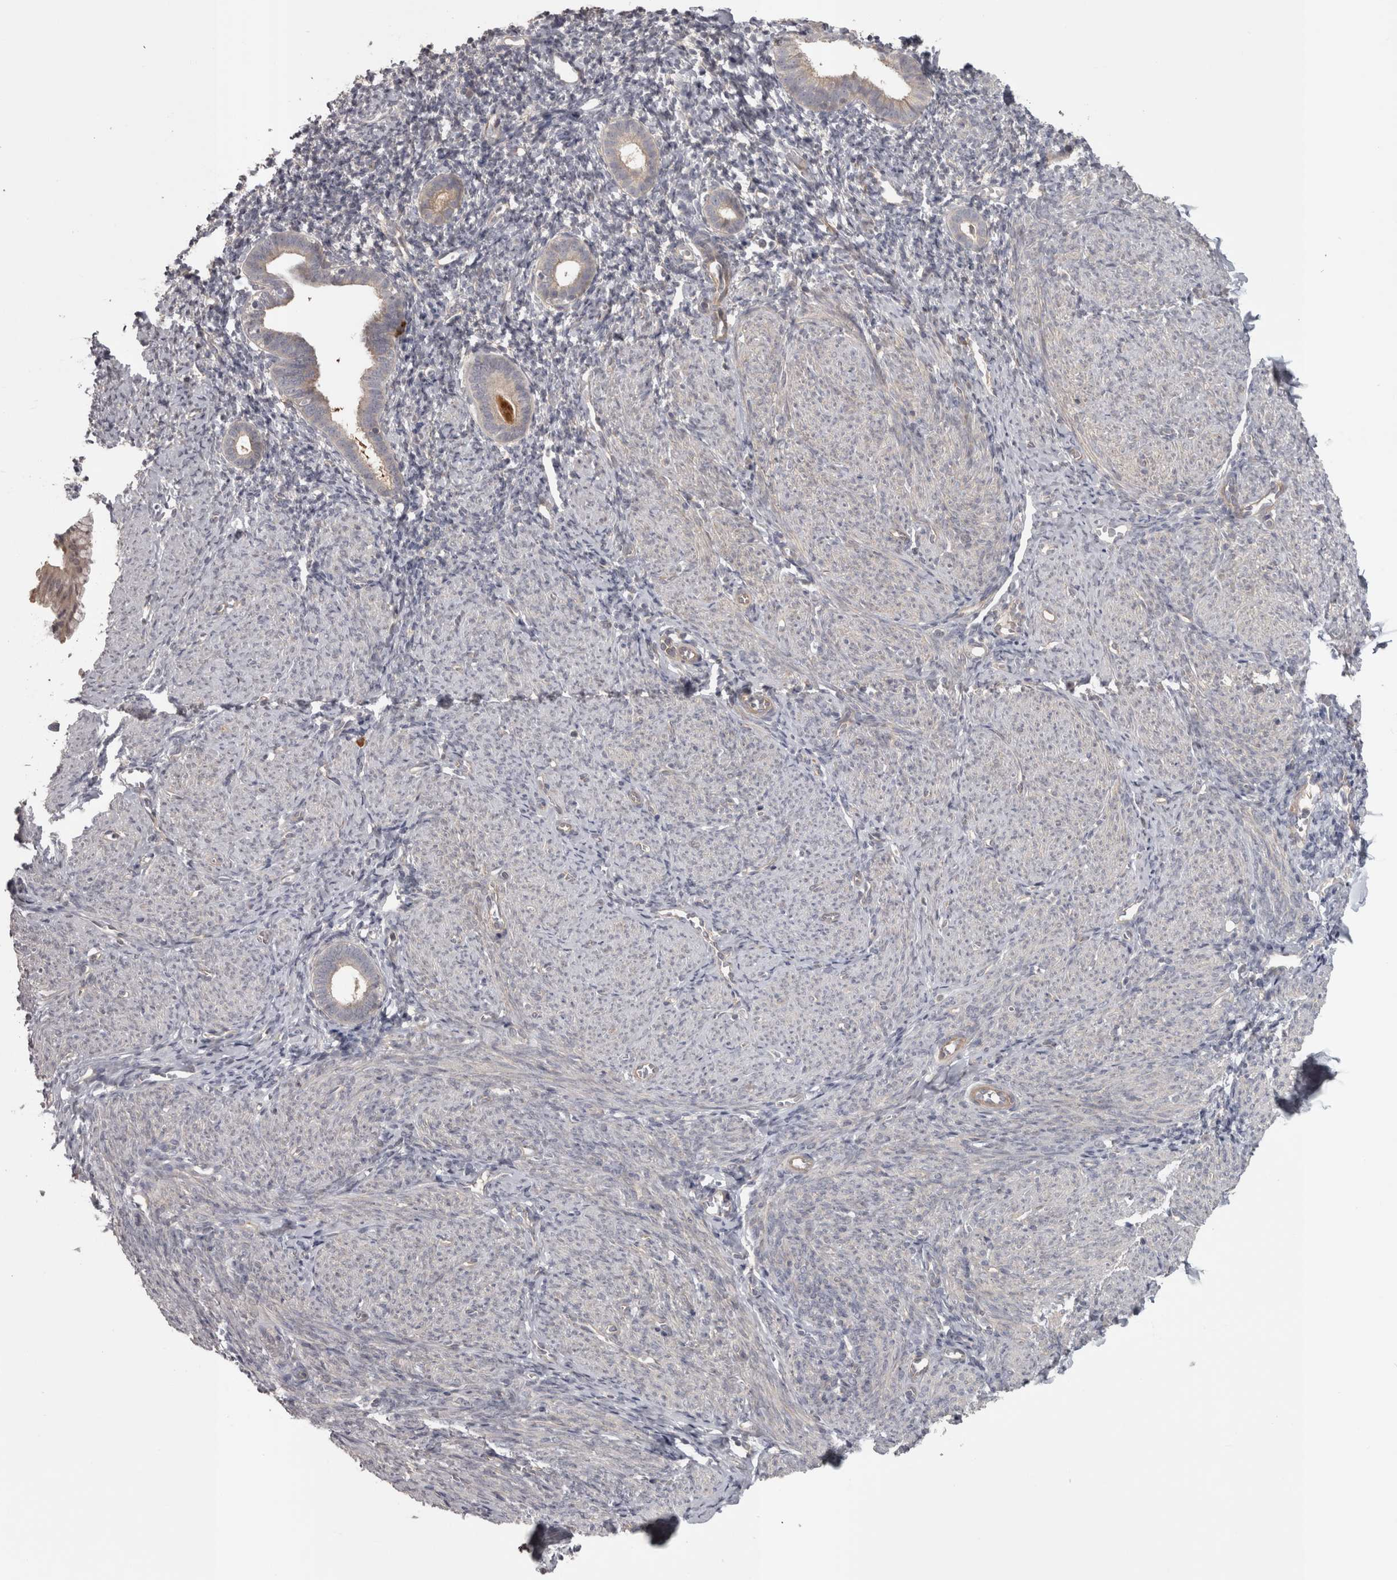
{"staining": {"intensity": "negative", "quantity": "none", "location": "none"}, "tissue": "endometrium", "cell_type": "Cells in endometrial stroma", "image_type": "normal", "snomed": [{"axis": "morphology", "description": "Normal tissue, NOS"}, {"axis": "morphology", "description": "Adenocarcinoma, NOS"}, {"axis": "topography", "description": "Endometrium"}], "caption": "The immunohistochemistry (IHC) micrograph has no significant positivity in cells in endometrial stroma of endometrium.", "gene": "SLCO5A1", "patient": {"sex": "female", "age": 57}}